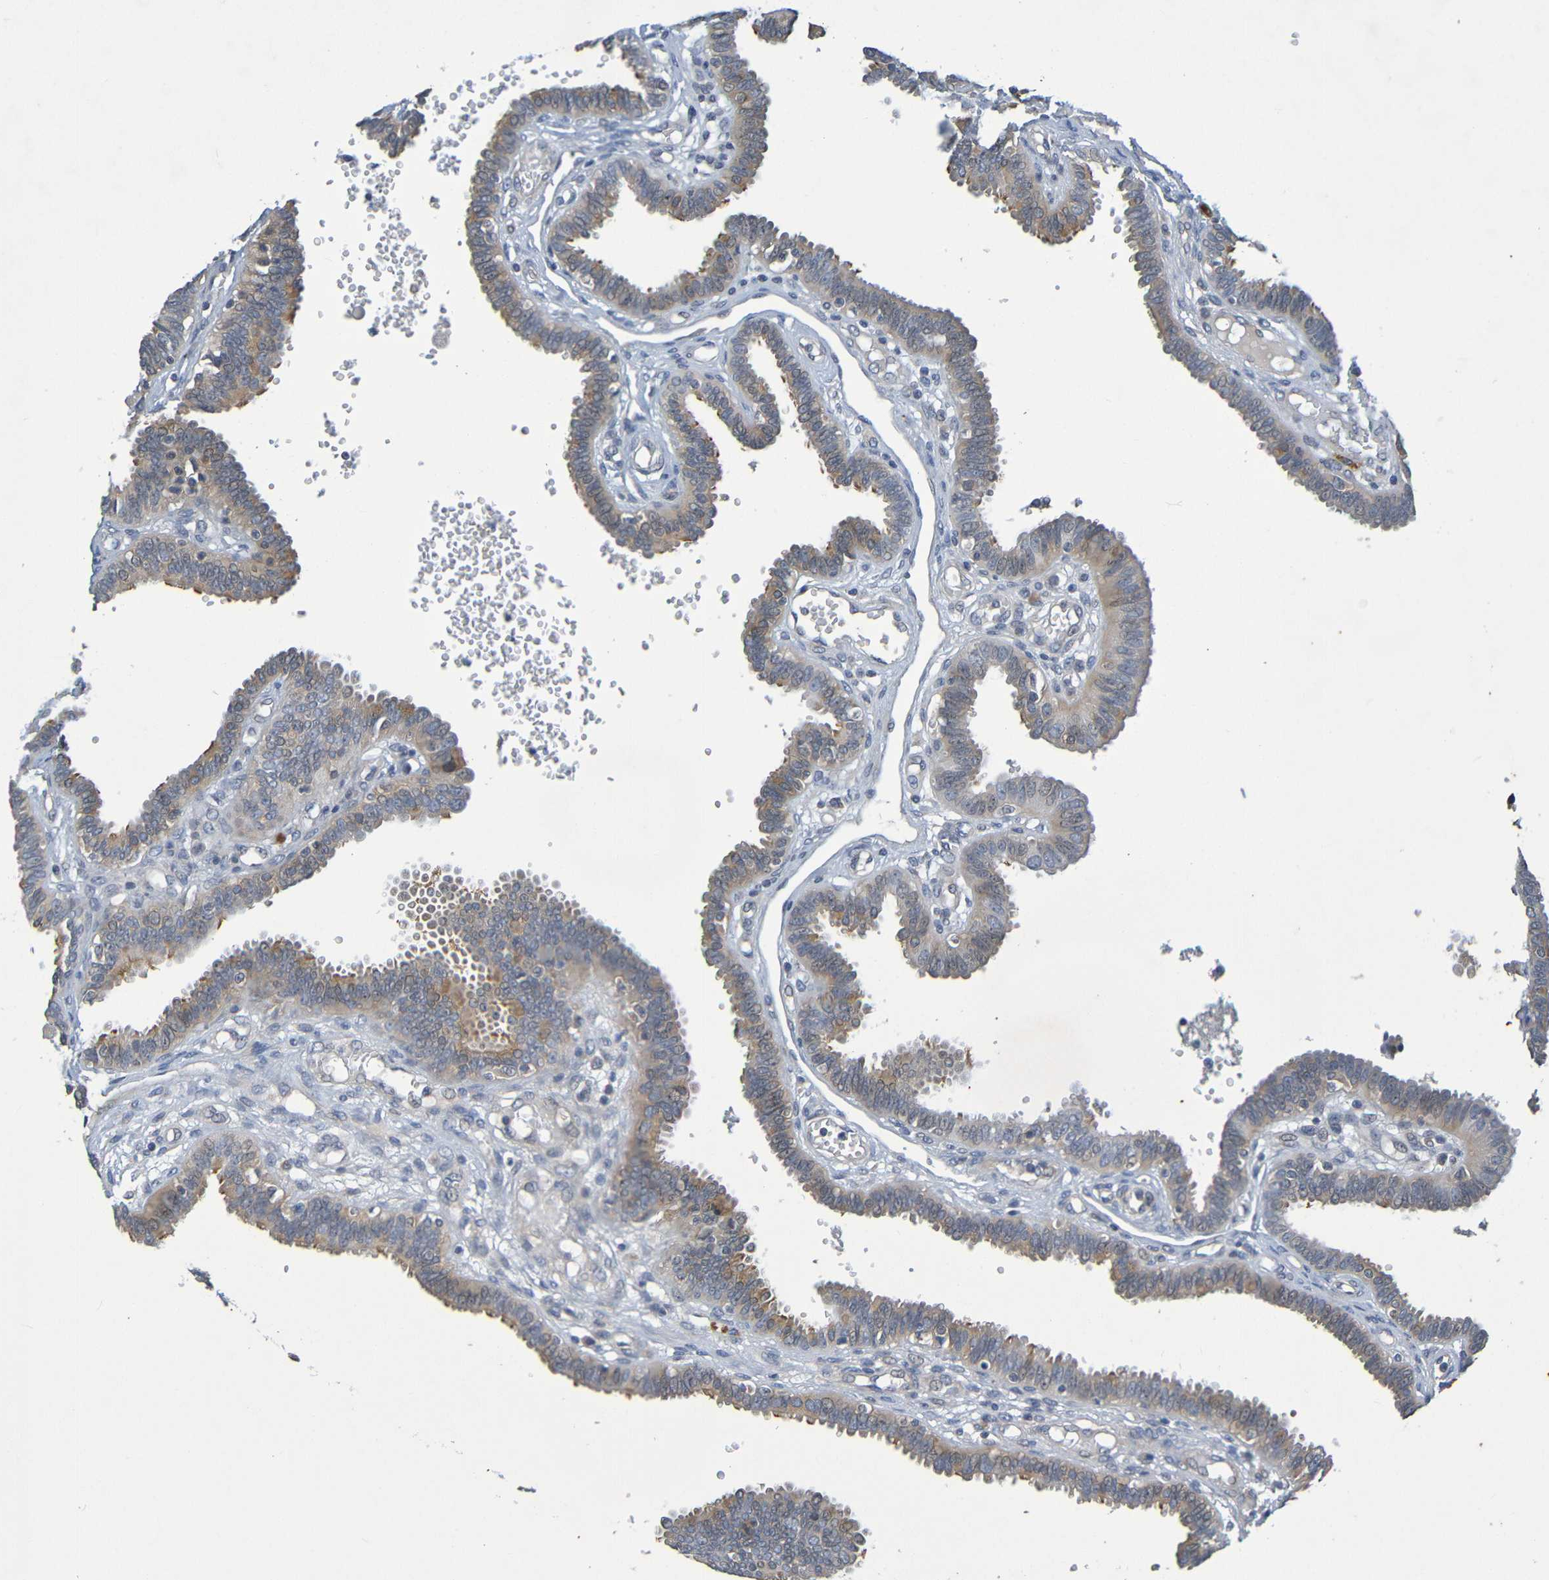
{"staining": {"intensity": "weak", "quantity": ">75%", "location": "cytoplasmic/membranous"}, "tissue": "fallopian tube", "cell_type": "Glandular cells", "image_type": "normal", "snomed": [{"axis": "morphology", "description": "Normal tissue, NOS"}, {"axis": "topography", "description": "Fallopian tube"}], "caption": "This is a photomicrograph of immunohistochemistry (IHC) staining of normal fallopian tube, which shows weak staining in the cytoplasmic/membranous of glandular cells.", "gene": "CYP4F2", "patient": {"sex": "female", "age": 32}}